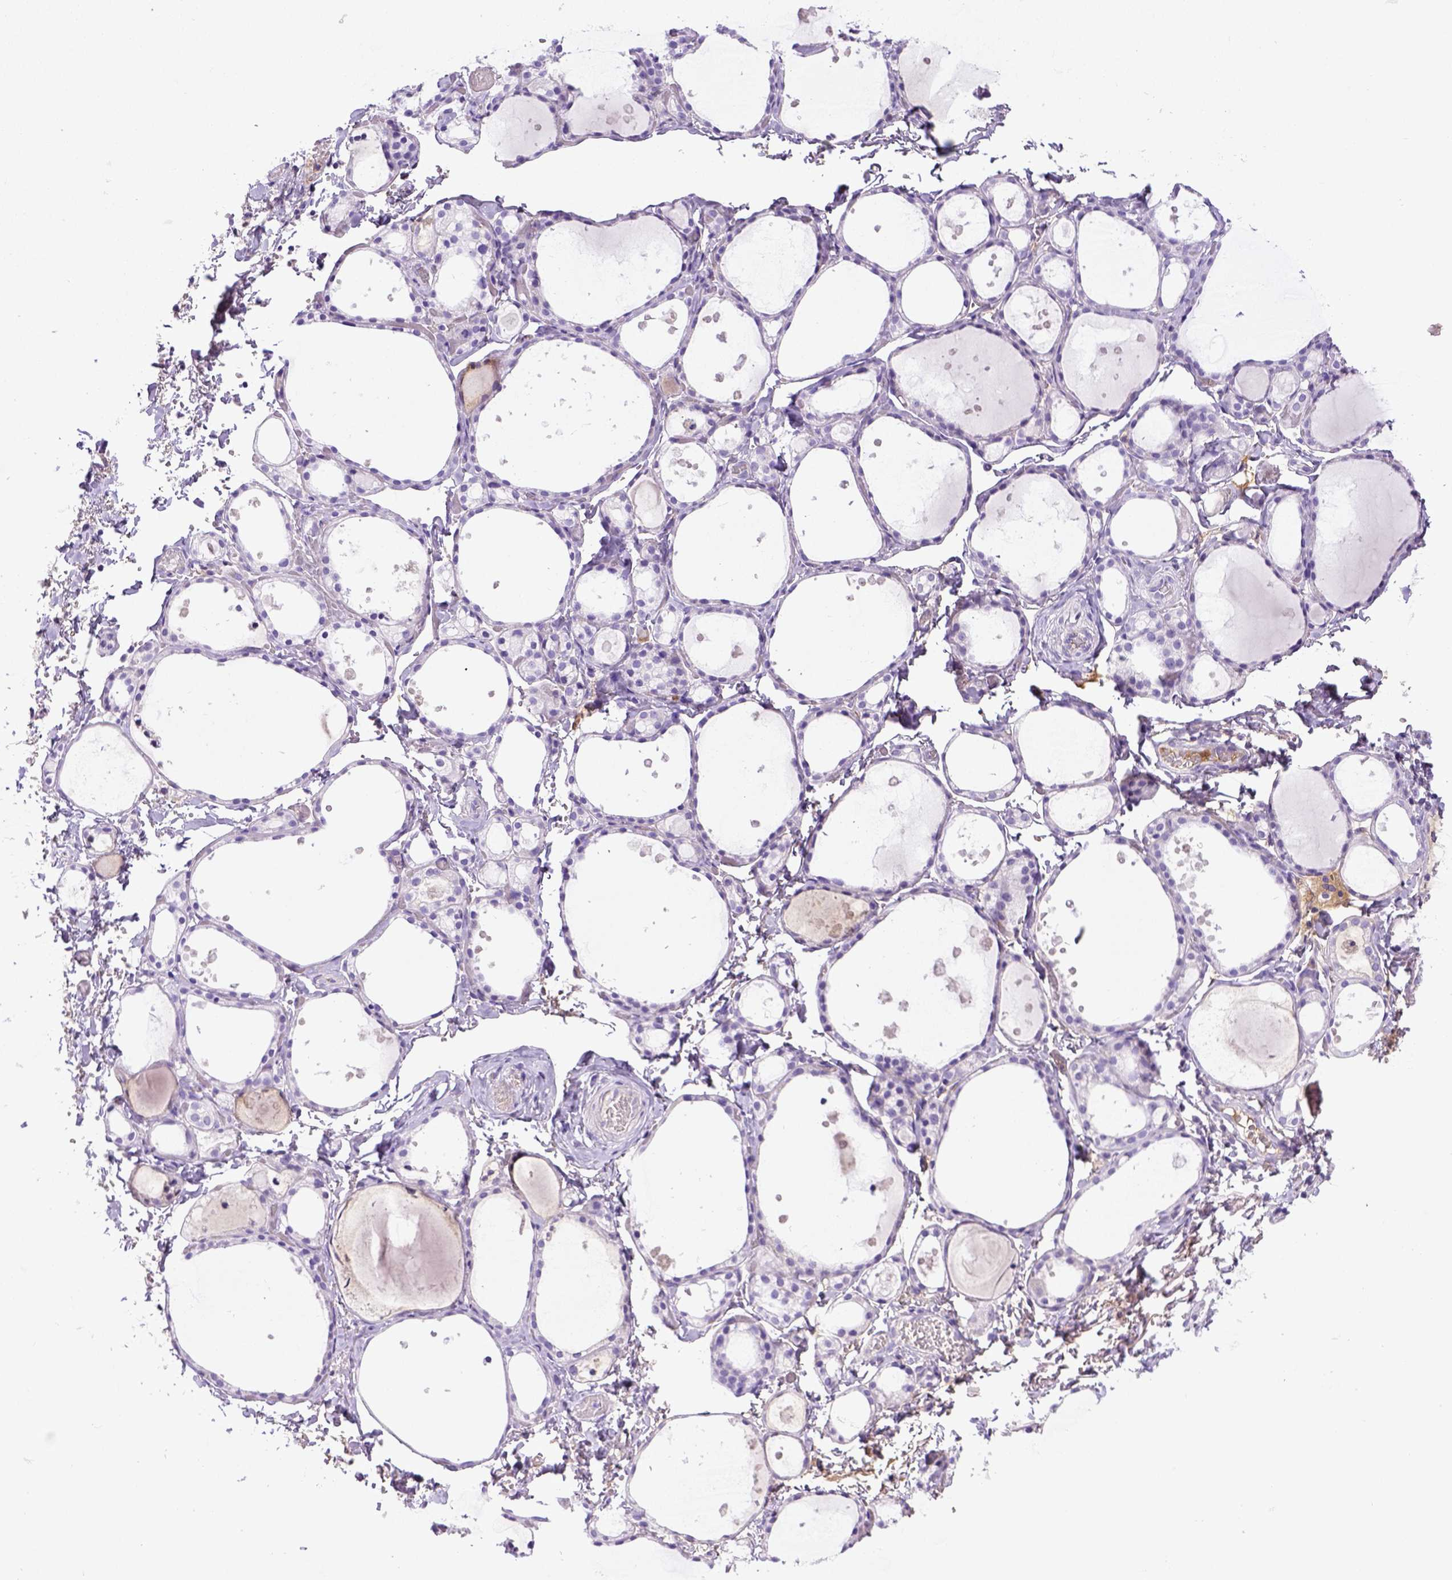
{"staining": {"intensity": "negative", "quantity": "none", "location": "none"}, "tissue": "thyroid gland", "cell_type": "Glandular cells", "image_type": "normal", "snomed": [{"axis": "morphology", "description": "Normal tissue, NOS"}, {"axis": "topography", "description": "Thyroid gland"}], "caption": "Micrograph shows no significant protein expression in glandular cells of unremarkable thyroid gland.", "gene": "ITIH4", "patient": {"sex": "male", "age": 68}}